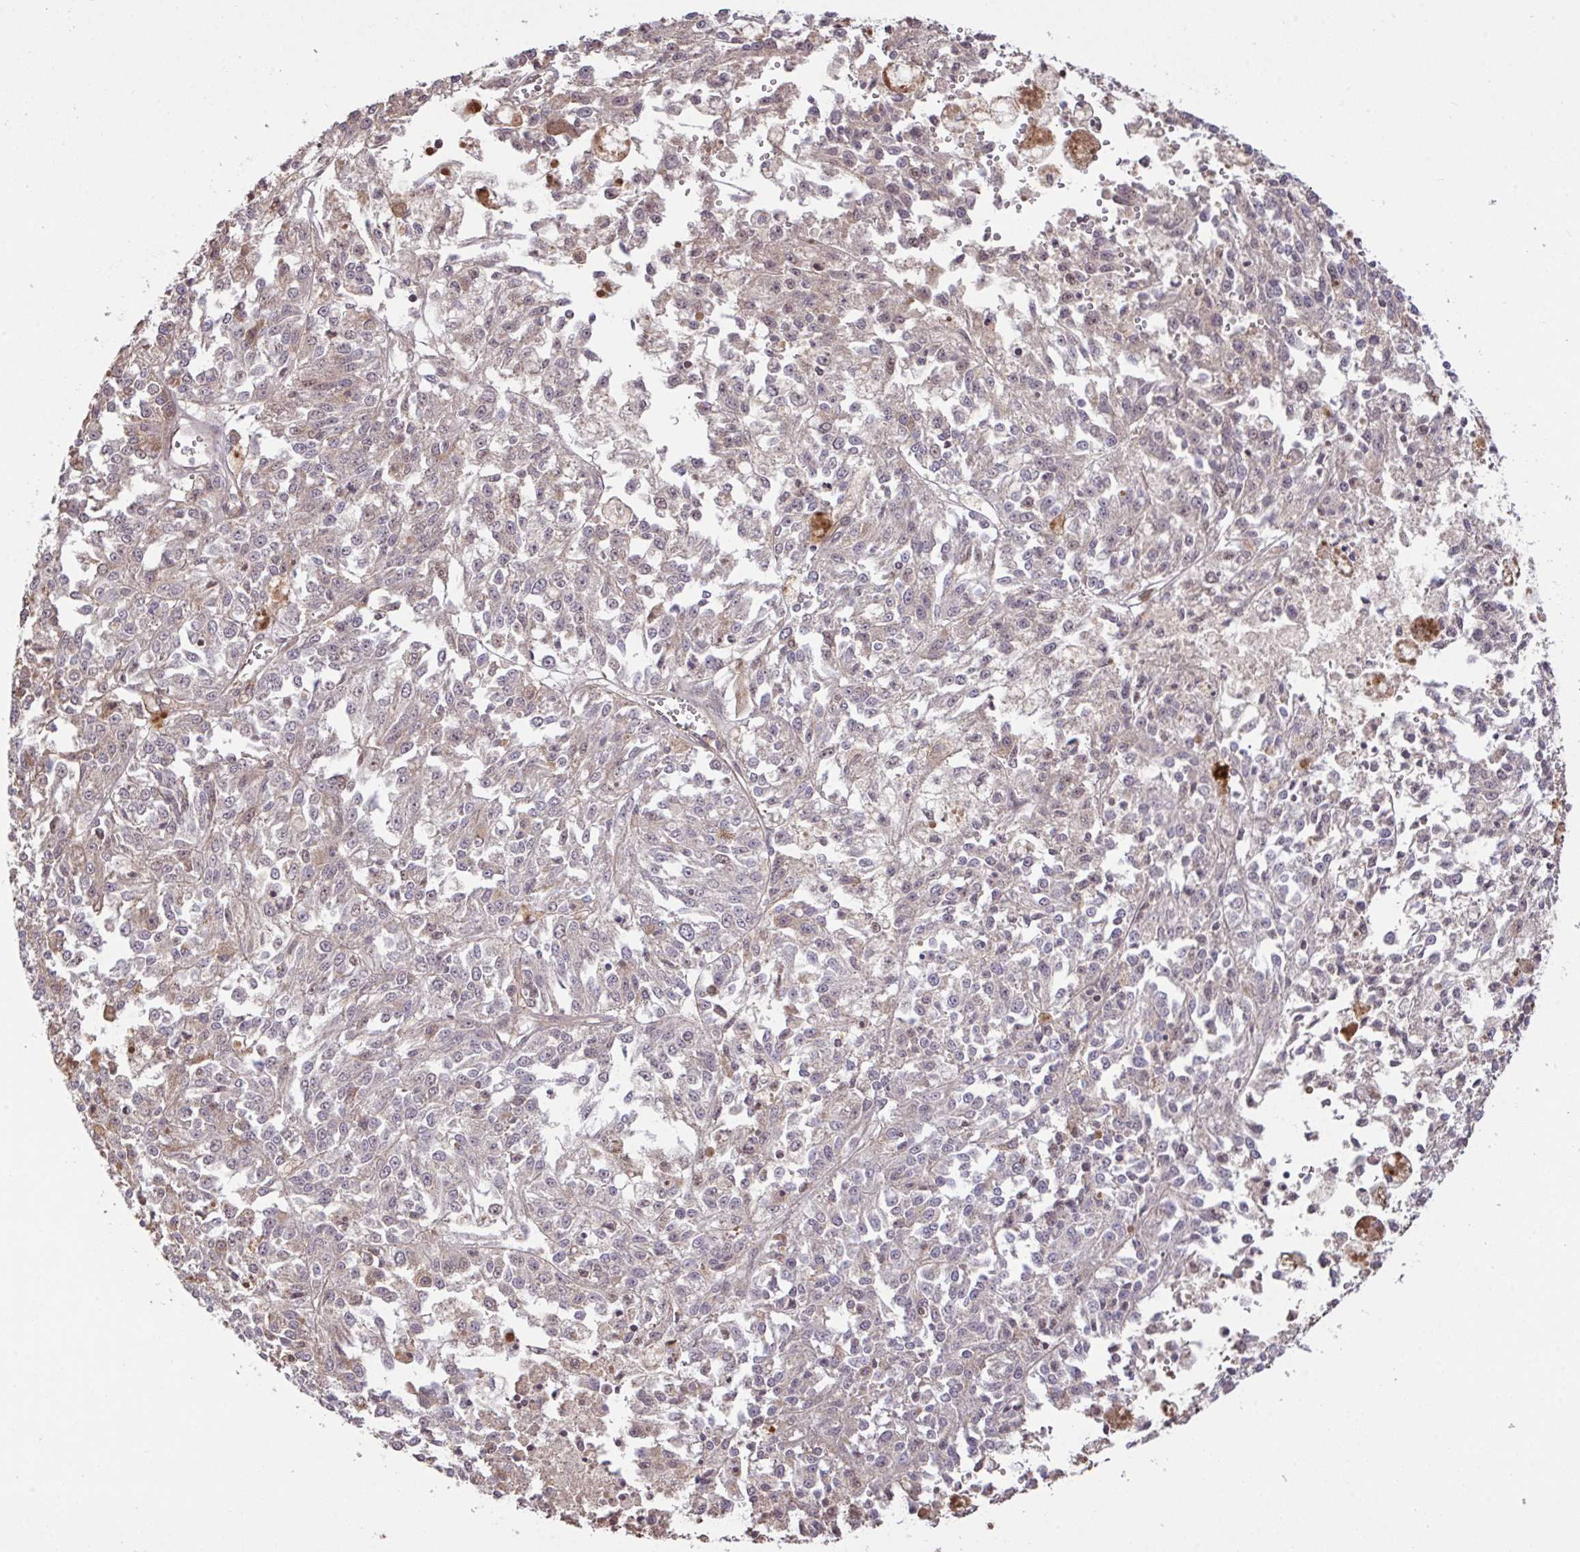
{"staining": {"intensity": "negative", "quantity": "none", "location": "none"}, "tissue": "melanoma", "cell_type": "Tumor cells", "image_type": "cancer", "snomed": [{"axis": "morphology", "description": "Malignant melanoma, NOS"}, {"axis": "topography", "description": "Skin"}], "caption": "Immunohistochemistry micrograph of malignant melanoma stained for a protein (brown), which demonstrates no positivity in tumor cells.", "gene": "FCER1A", "patient": {"sex": "female", "age": 64}}